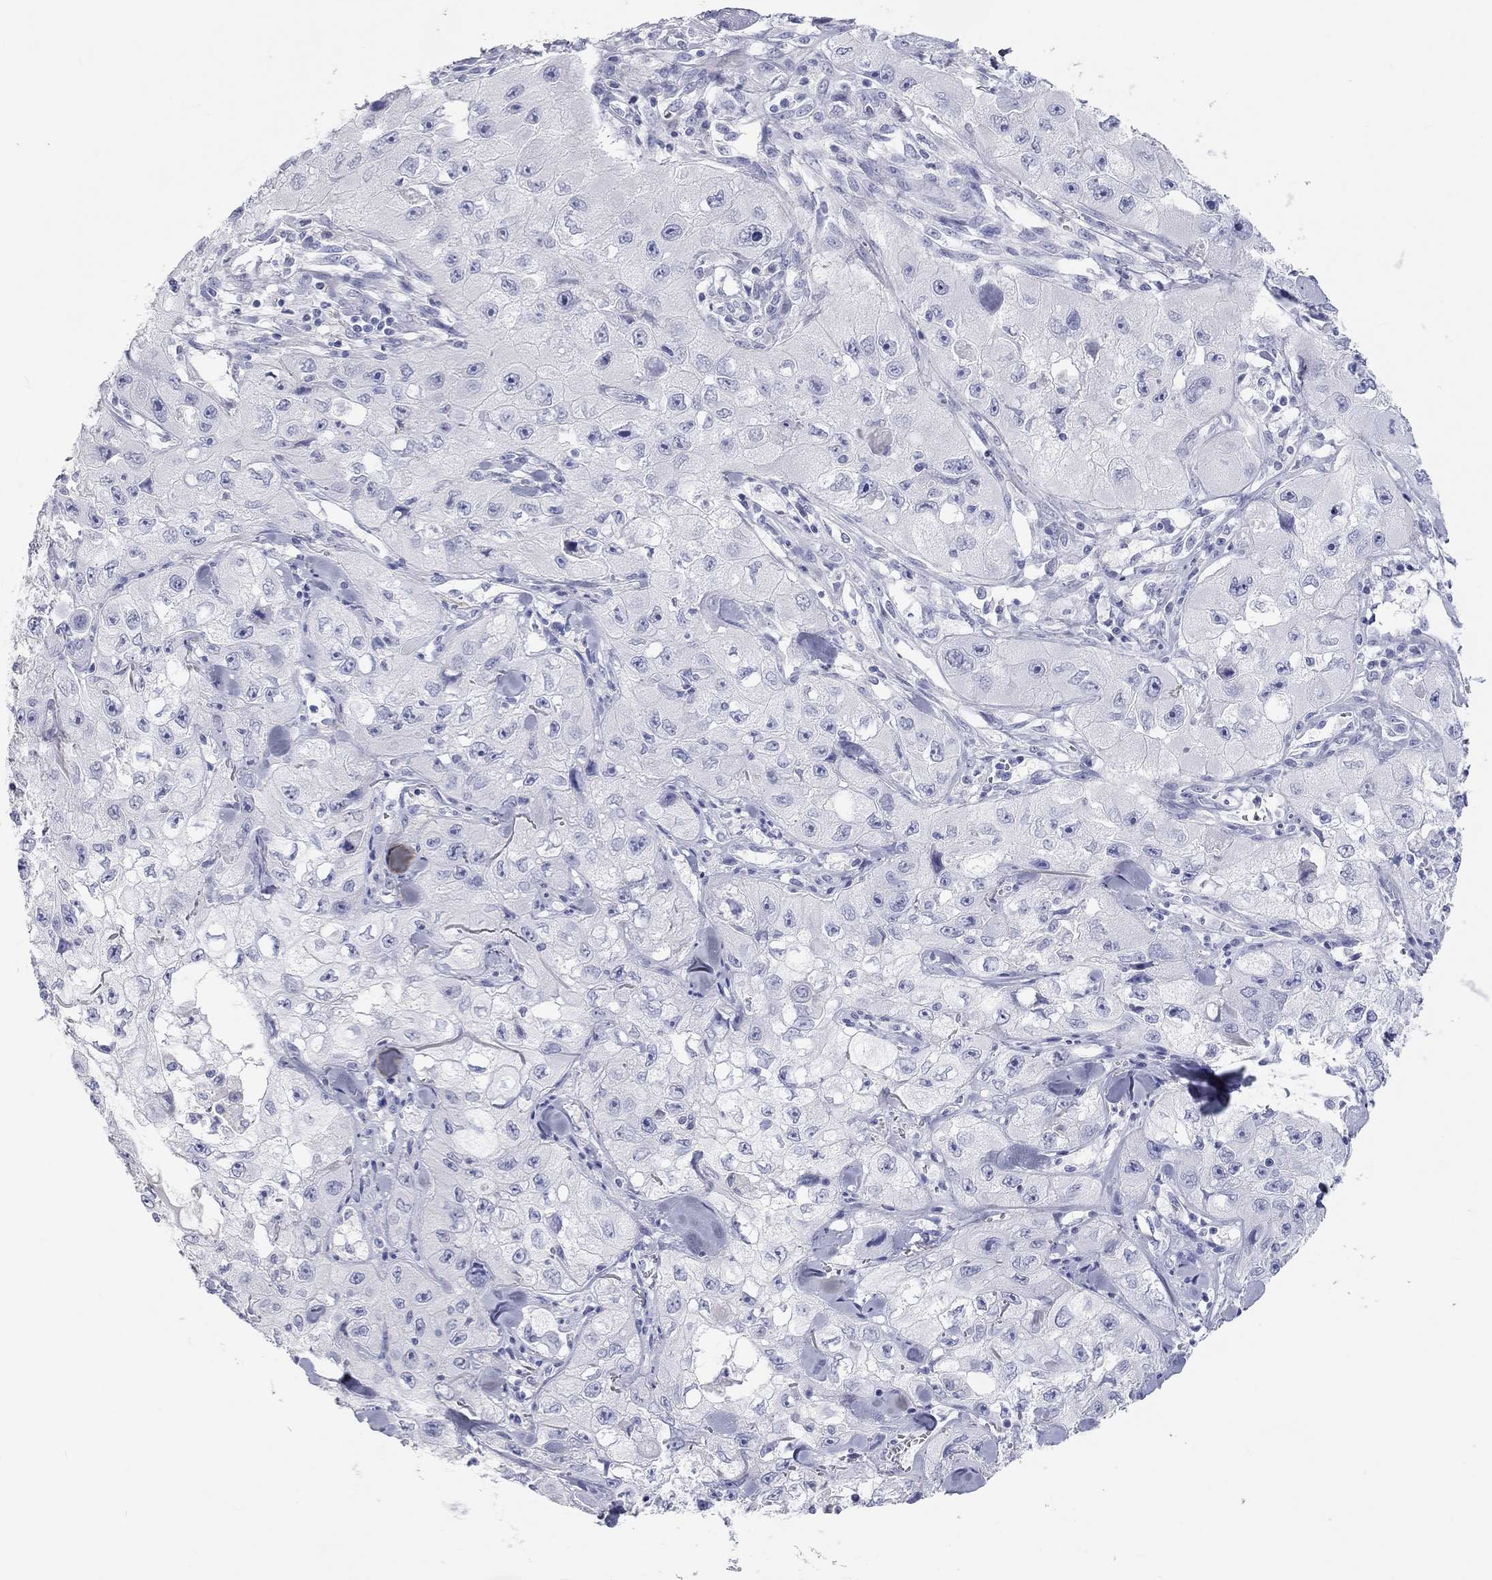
{"staining": {"intensity": "negative", "quantity": "none", "location": "none"}, "tissue": "skin cancer", "cell_type": "Tumor cells", "image_type": "cancer", "snomed": [{"axis": "morphology", "description": "Squamous cell carcinoma, NOS"}, {"axis": "topography", "description": "Skin"}, {"axis": "topography", "description": "Subcutis"}], "caption": "A high-resolution image shows immunohistochemistry (IHC) staining of skin squamous cell carcinoma, which shows no significant expression in tumor cells. (IHC, brightfield microscopy, high magnification).", "gene": "PCDHGC5", "patient": {"sex": "male", "age": 73}}